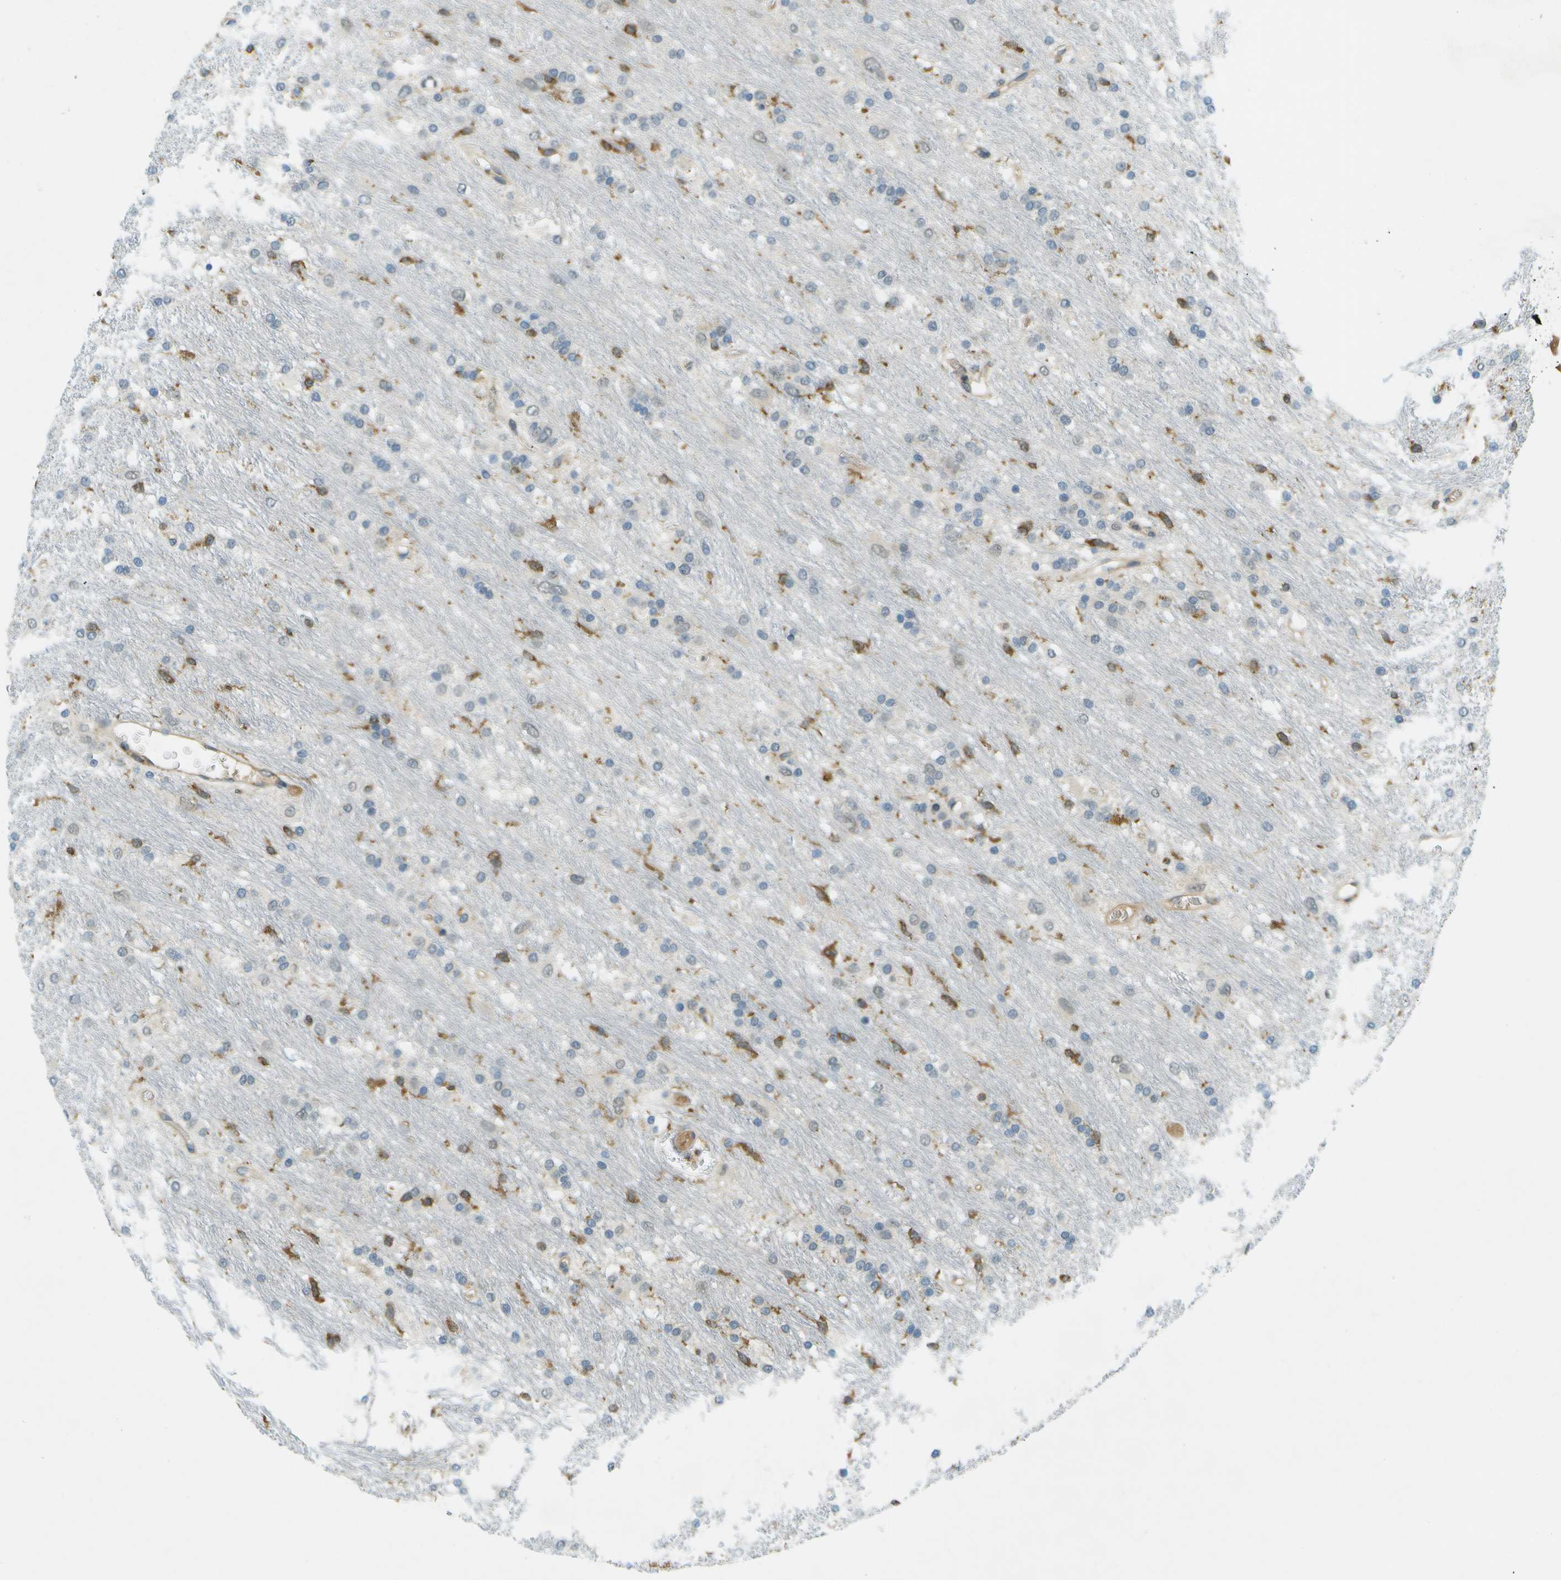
{"staining": {"intensity": "negative", "quantity": "none", "location": "none"}, "tissue": "glioma", "cell_type": "Tumor cells", "image_type": "cancer", "snomed": [{"axis": "morphology", "description": "Glioma, malignant, Low grade"}, {"axis": "topography", "description": "Brain"}], "caption": "The photomicrograph demonstrates no significant positivity in tumor cells of glioma. (IHC, brightfield microscopy, high magnification).", "gene": "TMTC1", "patient": {"sex": "male", "age": 77}}